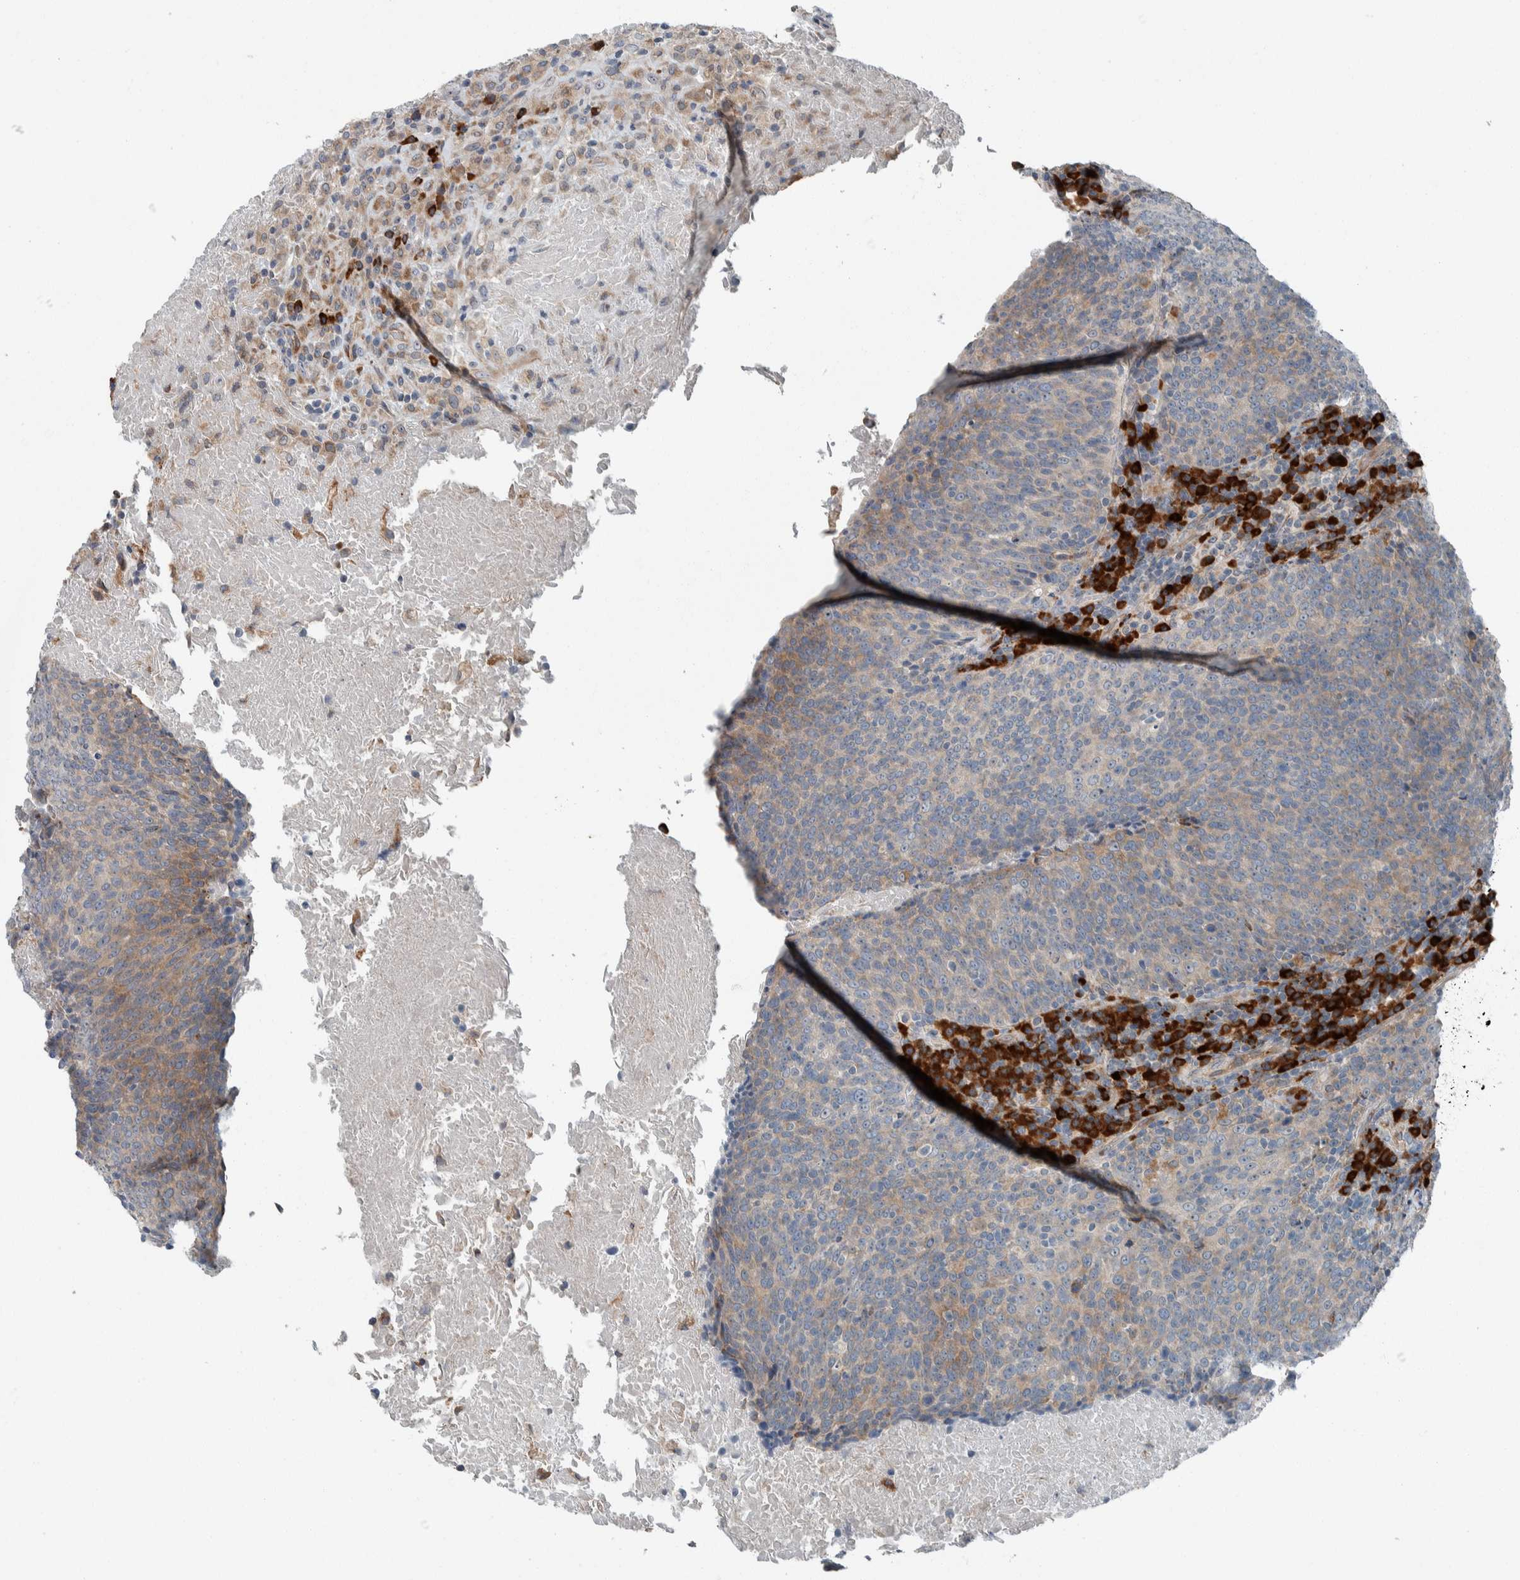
{"staining": {"intensity": "weak", "quantity": "<25%", "location": "cytoplasmic/membranous"}, "tissue": "head and neck cancer", "cell_type": "Tumor cells", "image_type": "cancer", "snomed": [{"axis": "morphology", "description": "Squamous cell carcinoma, NOS"}, {"axis": "morphology", "description": "Squamous cell carcinoma, metastatic, NOS"}, {"axis": "topography", "description": "Lymph node"}, {"axis": "topography", "description": "Head-Neck"}], "caption": "There is no significant positivity in tumor cells of head and neck cancer (squamous cell carcinoma). (IHC, brightfield microscopy, high magnification).", "gene": "USP25", "patient": {"sex": "male", "age": 62}}